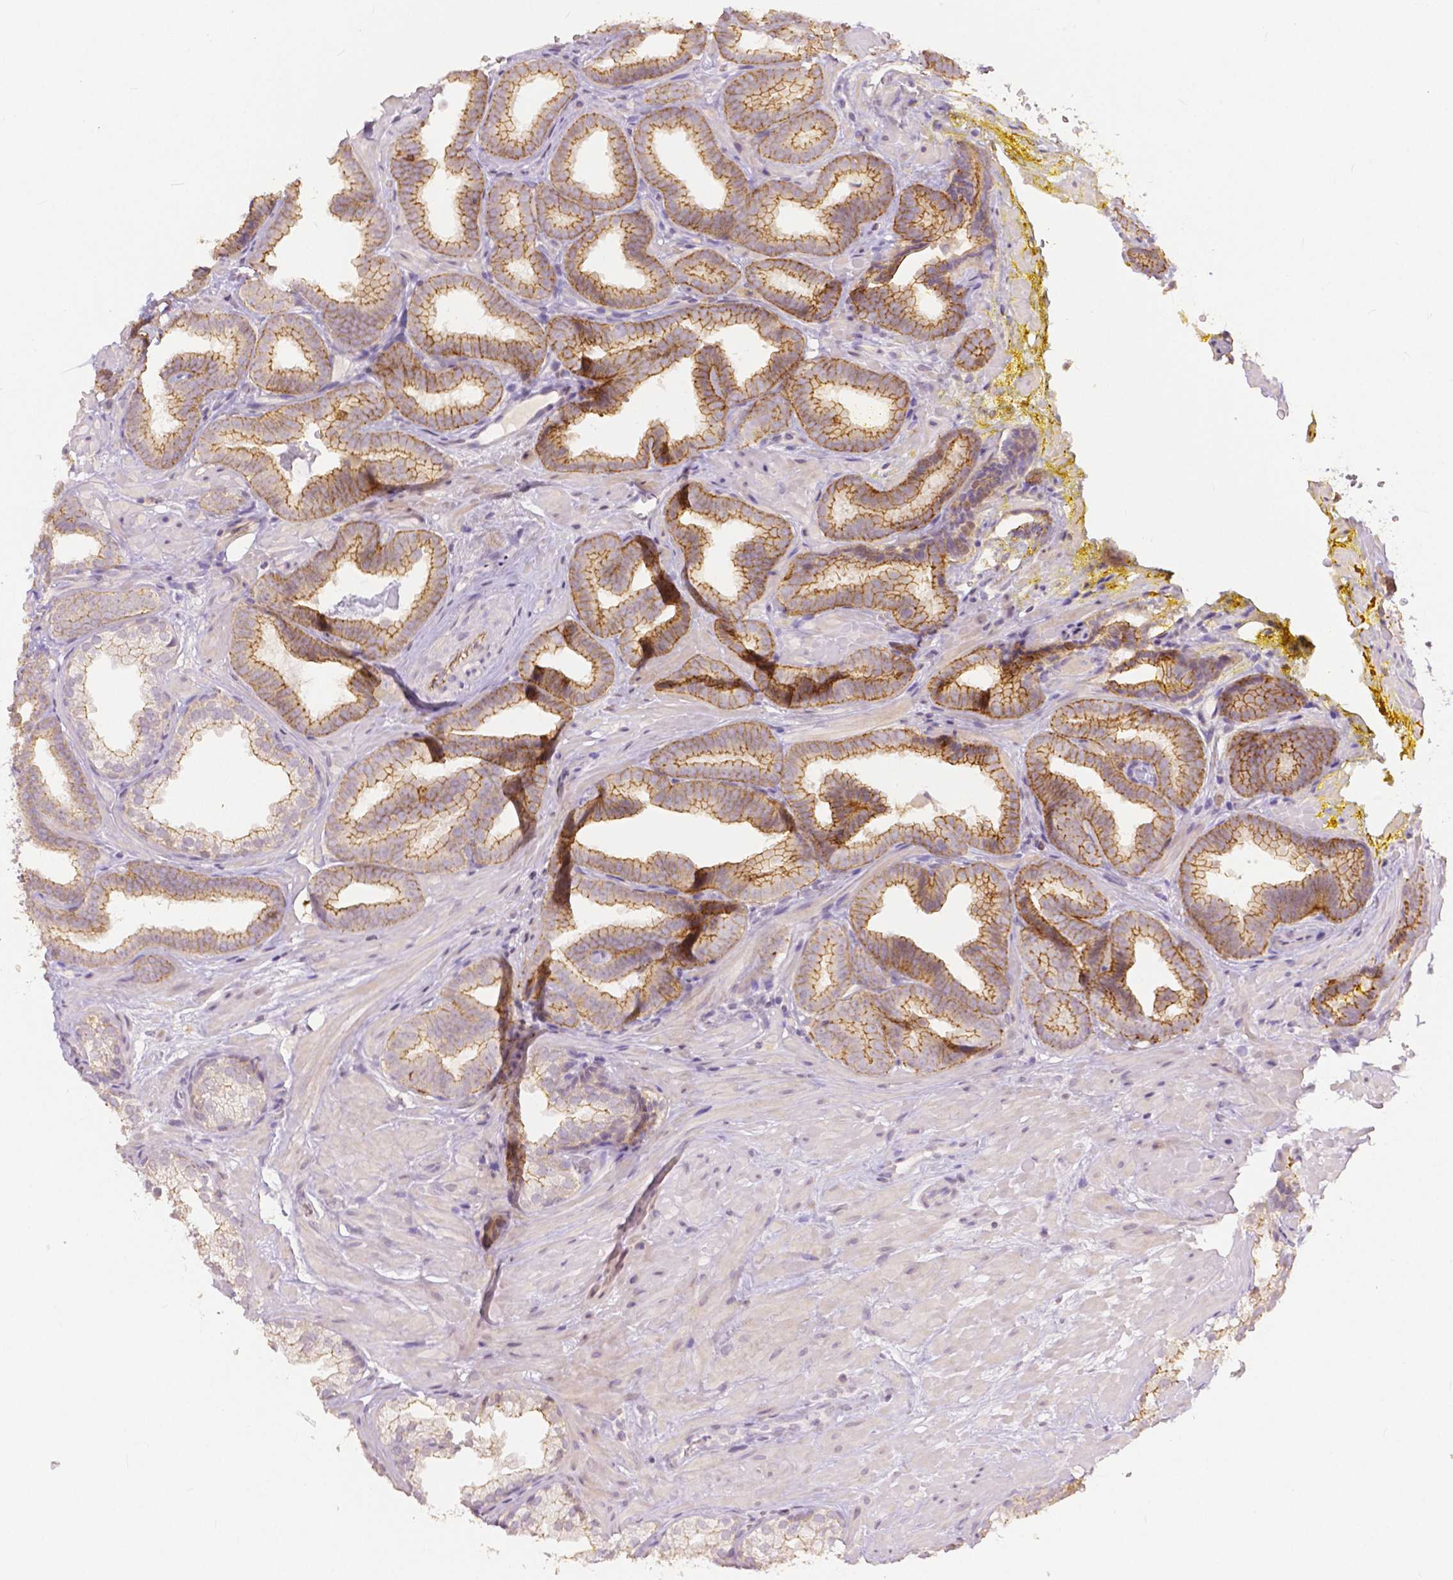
{"staining": {"intensity": "moderate", "quantity": "25%-75%", "location": "cytoplasmic/membranous"}, "tissue": "prostate cancer", "cell_type": "Tumor cells", "image_type": "cancer", "snomed": [{"axis": "morphology", "description": "Adenocarcinoma, Low grade"}, {"axis": "topography", "description": "Prostate"}], "caption": "Approximately 25%-75% of tumor cells in human prostate cancer (low-grade adenocarcinoma) display moderate cytoplasmic/membranous protein expression as visualized by brown immunohistochemical staining.", "gene": "OCLN", "patient": {"sex": "male", "age": 63}}